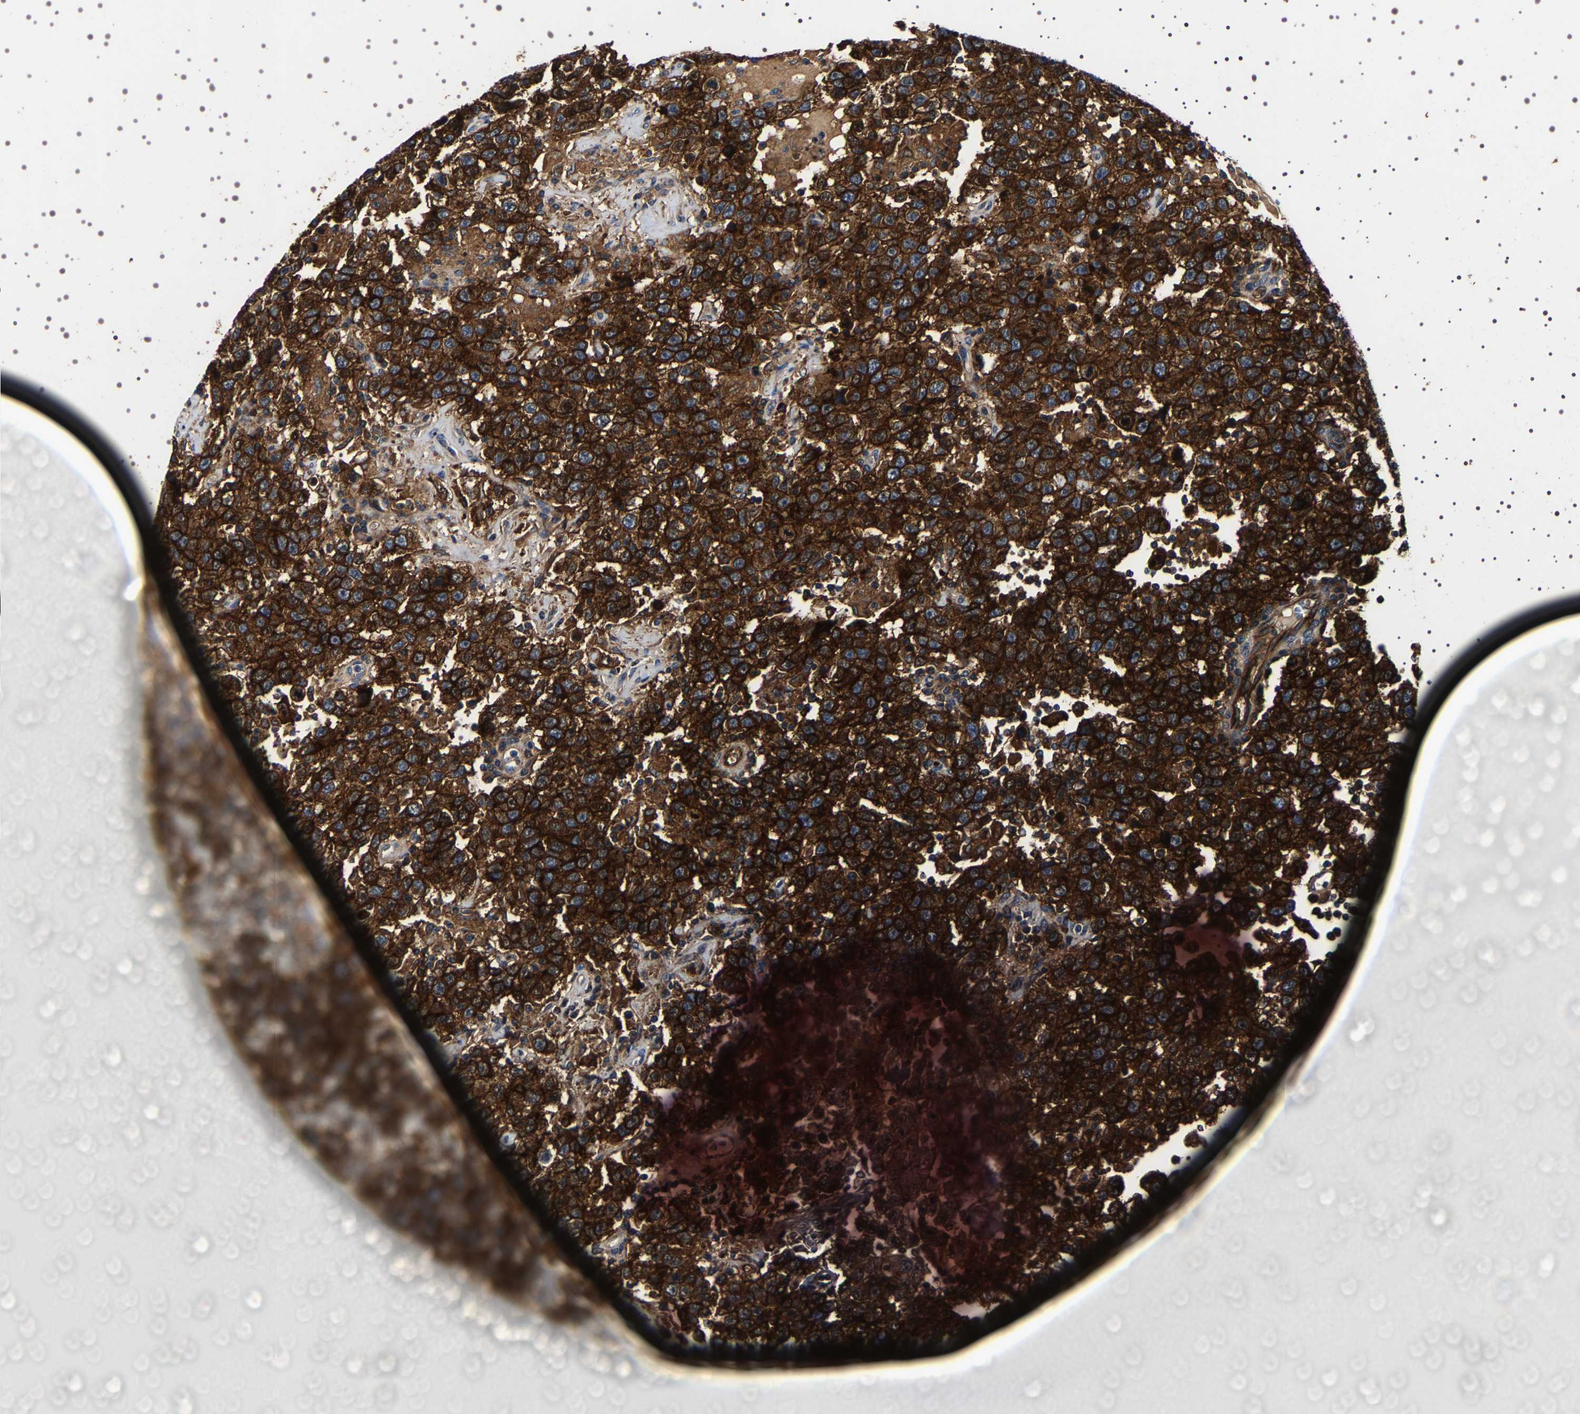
{"staining": {"intensity": "strong", "quantity": ">75%", "location": "cytoplasmic/membranous"}, "tissue": "testis cancer", "cell_type": "Tumor cells", "image_type": "cancer", "snomed": [{"axis": "morphology", "description": "Seminoma, NOS"}, {"axis": "topography", "description": "Testis"}], "caption": "Protein staining reveals strong cytoplasmic/membranous expression in approximately >75% of tumor cells in testis cancer.", "gene": "ALPL", "patient": {"sex": "male", "age": 41}}